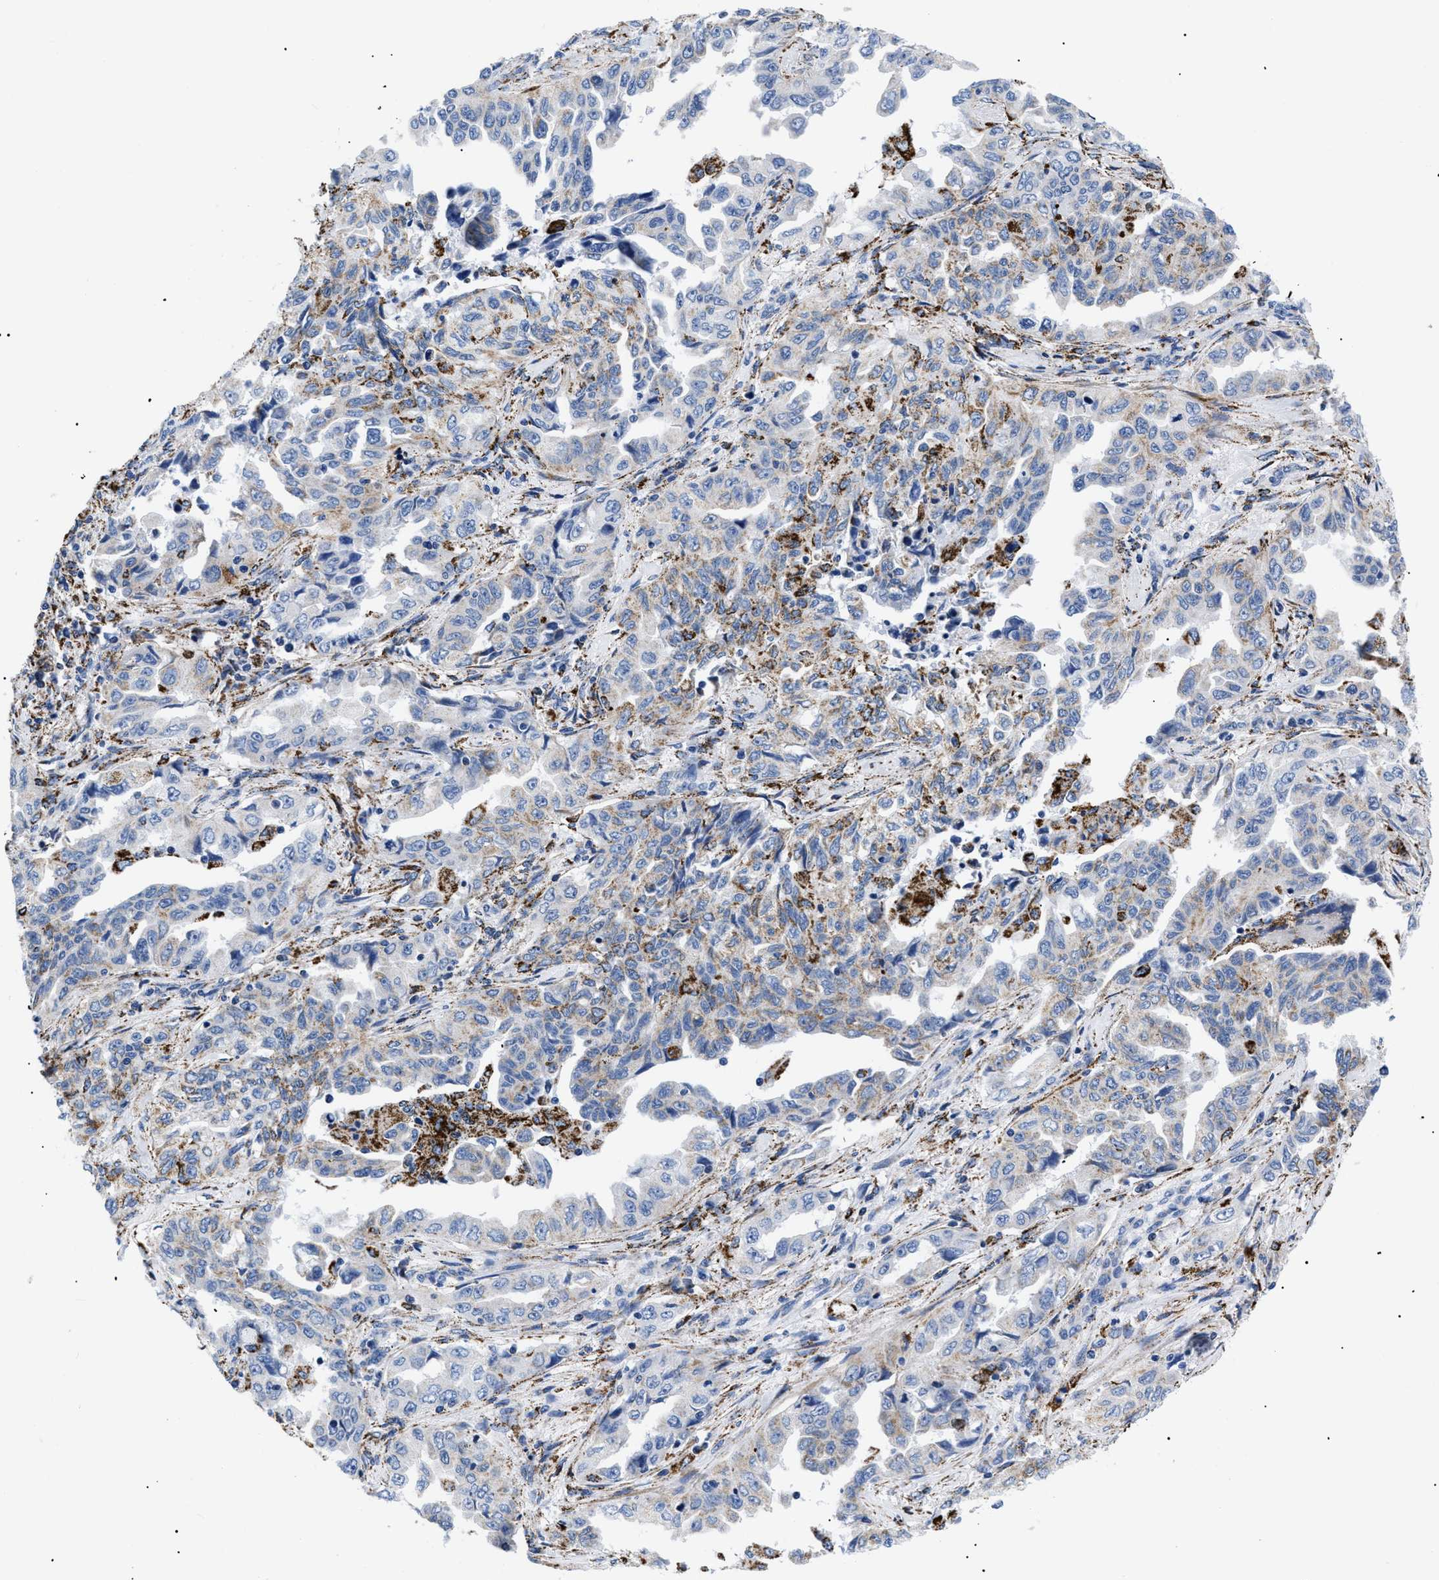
{"staining": {"intensity": "weak", "quantity": "<25%", "location": "cytoplasmic/membranous"}, "tissue": "lung cancer", "cell_type": "Tumor cells", "image_type": "cancer", "snomed": [{"axis": "morphology", "description": "Adenocarcinoma, NOS"}, {"axis": "topography", "description": "Lung"}], "caption": "Photomicrograph shows no significant protein staining in tumor cells of lung cancer. (DAB IHC, high magnification).", "gene": "GPR149", "patient": {"sex": "female", "age": 51}}